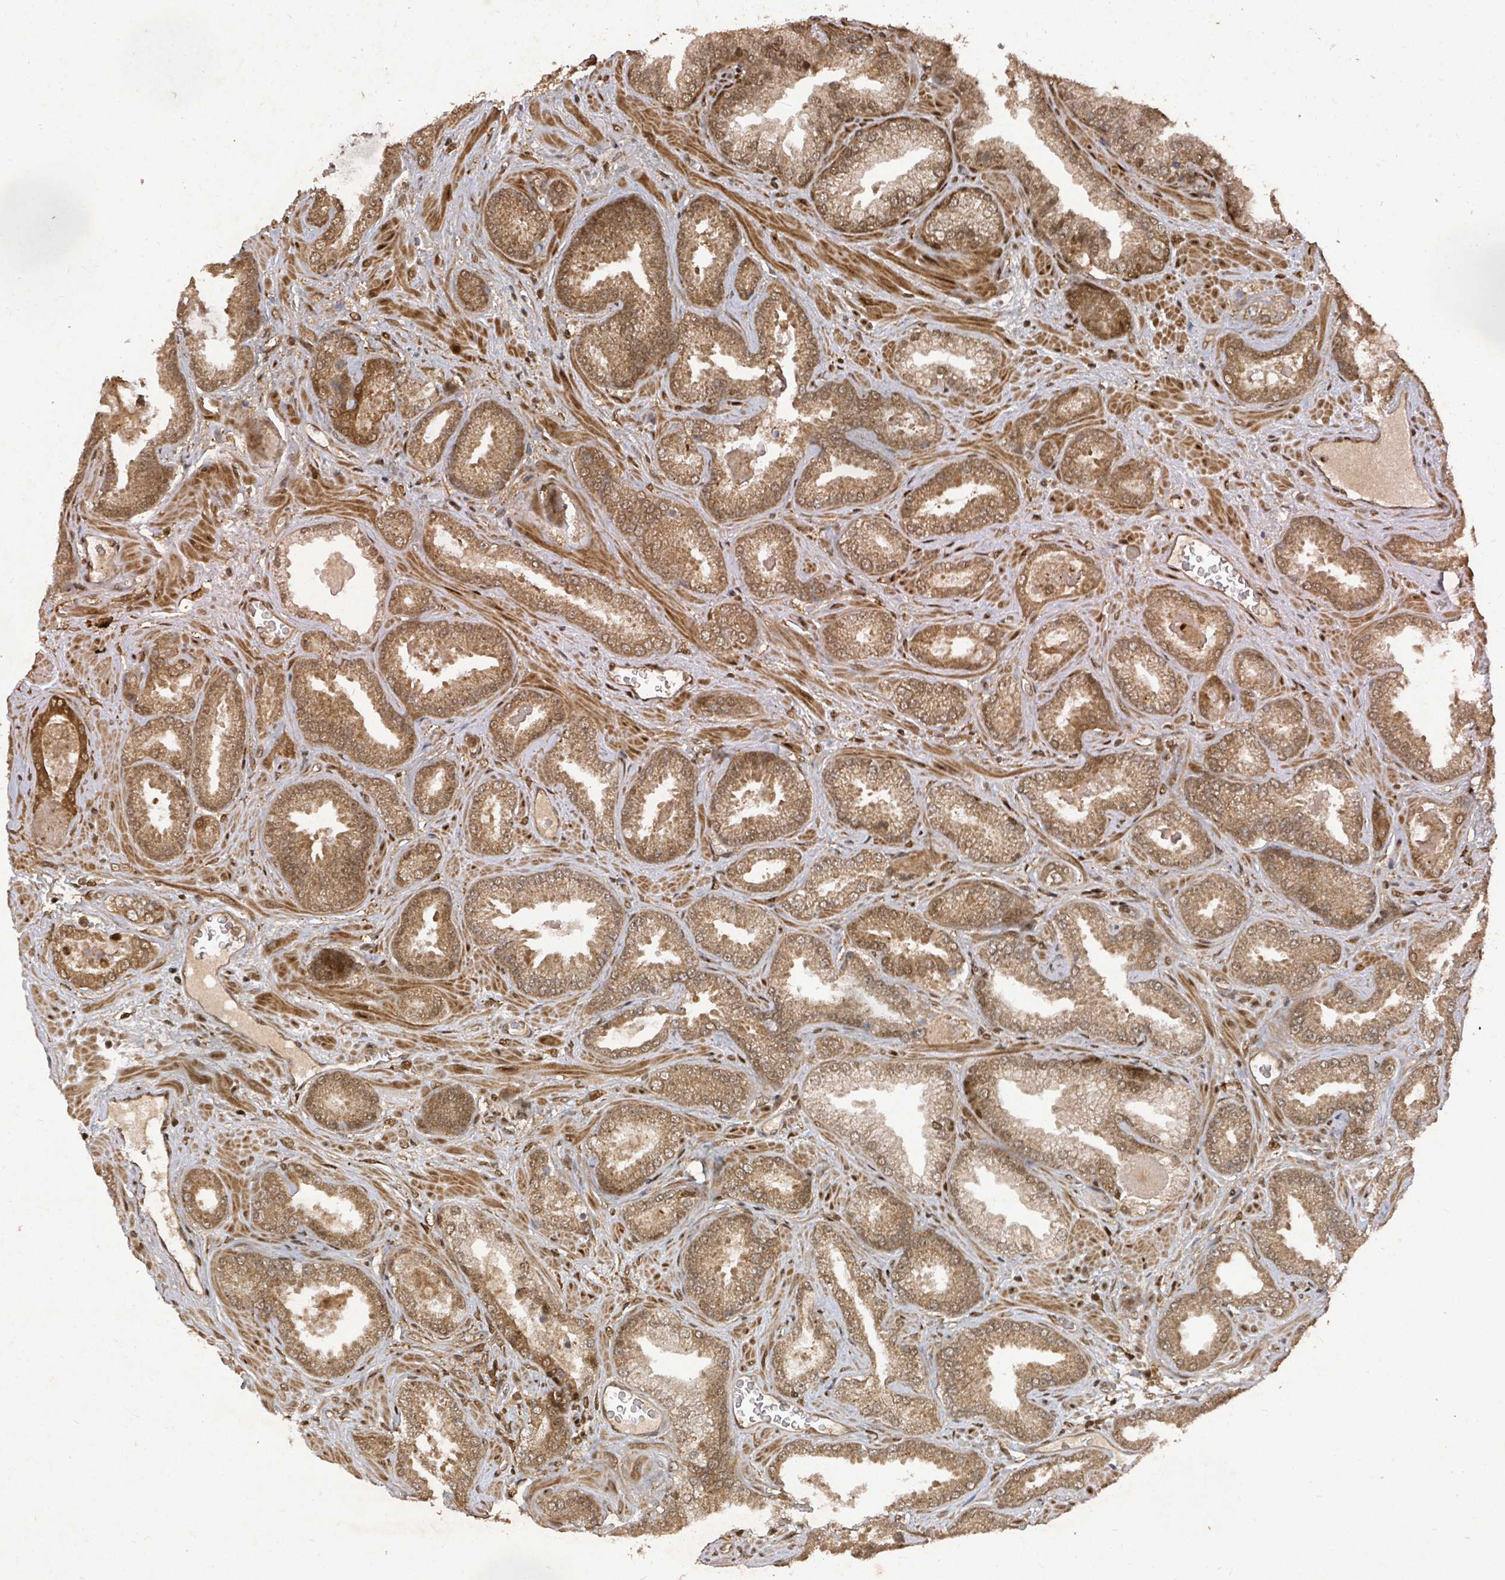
{"staining": {"intensity": "moderate", "quantity": ">75%", "location": "cytoplasmic/membranous,nuclear"}, "tissue": "prostate cancer", "cell_type": "Tumor cells", "image_type": "cancer", "snomed": [{"axis": "morphology", "description": "Adenocarcinoma, Low grade"}, {"axis": "topography", "description": "Prostate"}], "caption": "Immunohistochemistry (IHC) of human prostate adenocarcinoma (low-grade) exhibits medium levels of moderate cytoplasmic/membranous and nuclear positivity in approximately >75% of tumor cells. The staining is performed using DAB (3,3'-diaminobenzidine) brown chromogen to label protein expression. The nuclei are counter-stained blue using hematoxylin.", "gene": "KDM4E", "patient": {"sex": "male", "age": 62}}